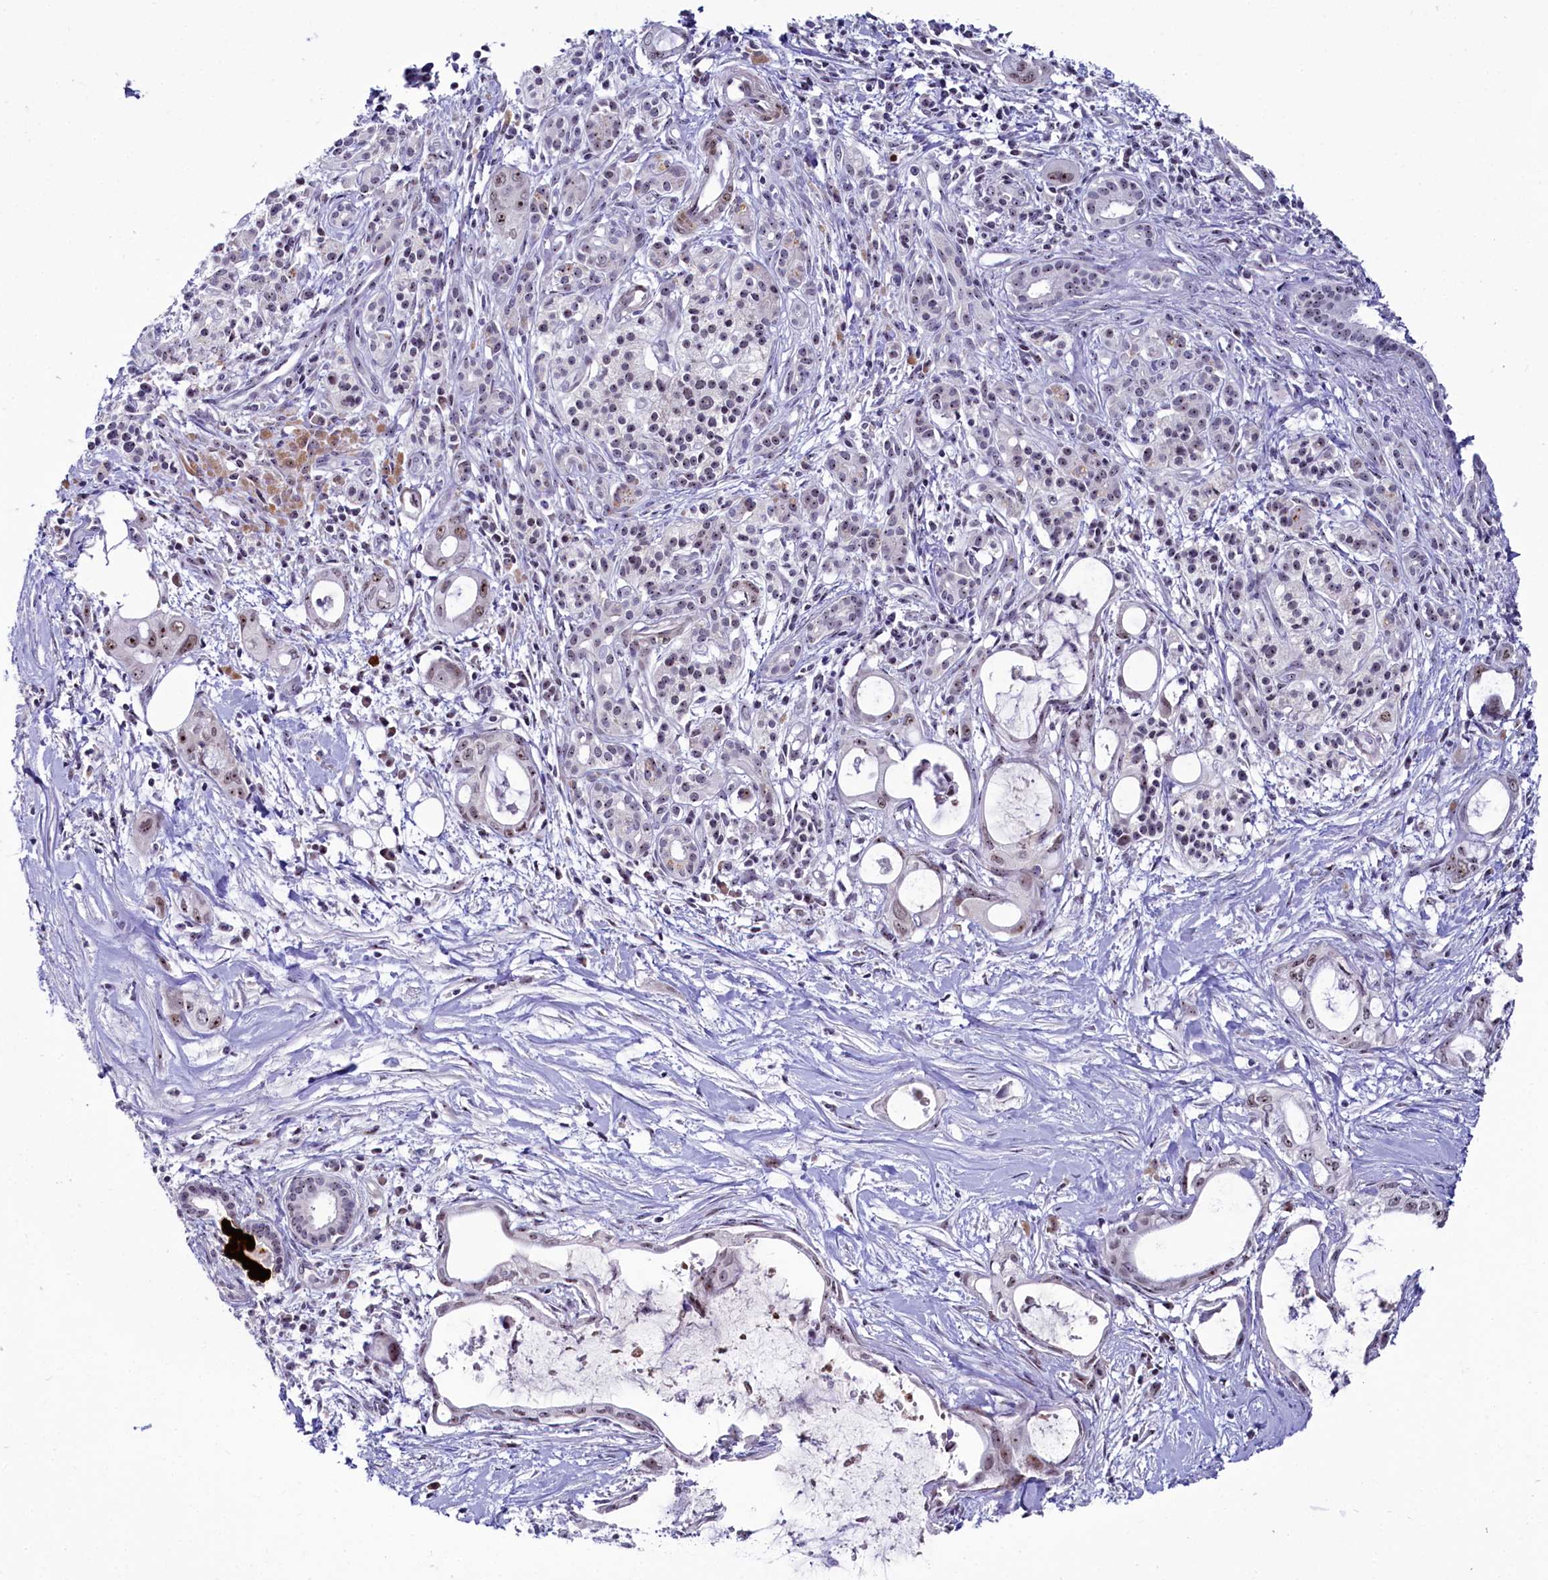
{"staining": {"intensity": "weak", "quantity": "25%-75%", "location": "nuclear"}, "tissue": "pancreatic cancer", "cell_type": "Tumor cells", "image_type": "cancer", "snomed": [{"axis": "morphology", "description": "Adenocarcinoma, NOS"}, {"axis": "topography", "description": "Pancreas"}], "caption": "This image demonstrates immunohistochemistry (IHC) staining of human pancreatic adenocarcinoma, with low weak nuclear expression in approximately 25%-75% of tumor cells.", "gene": "TCOF1", "patient": {"sex": "male", "age": 72}}